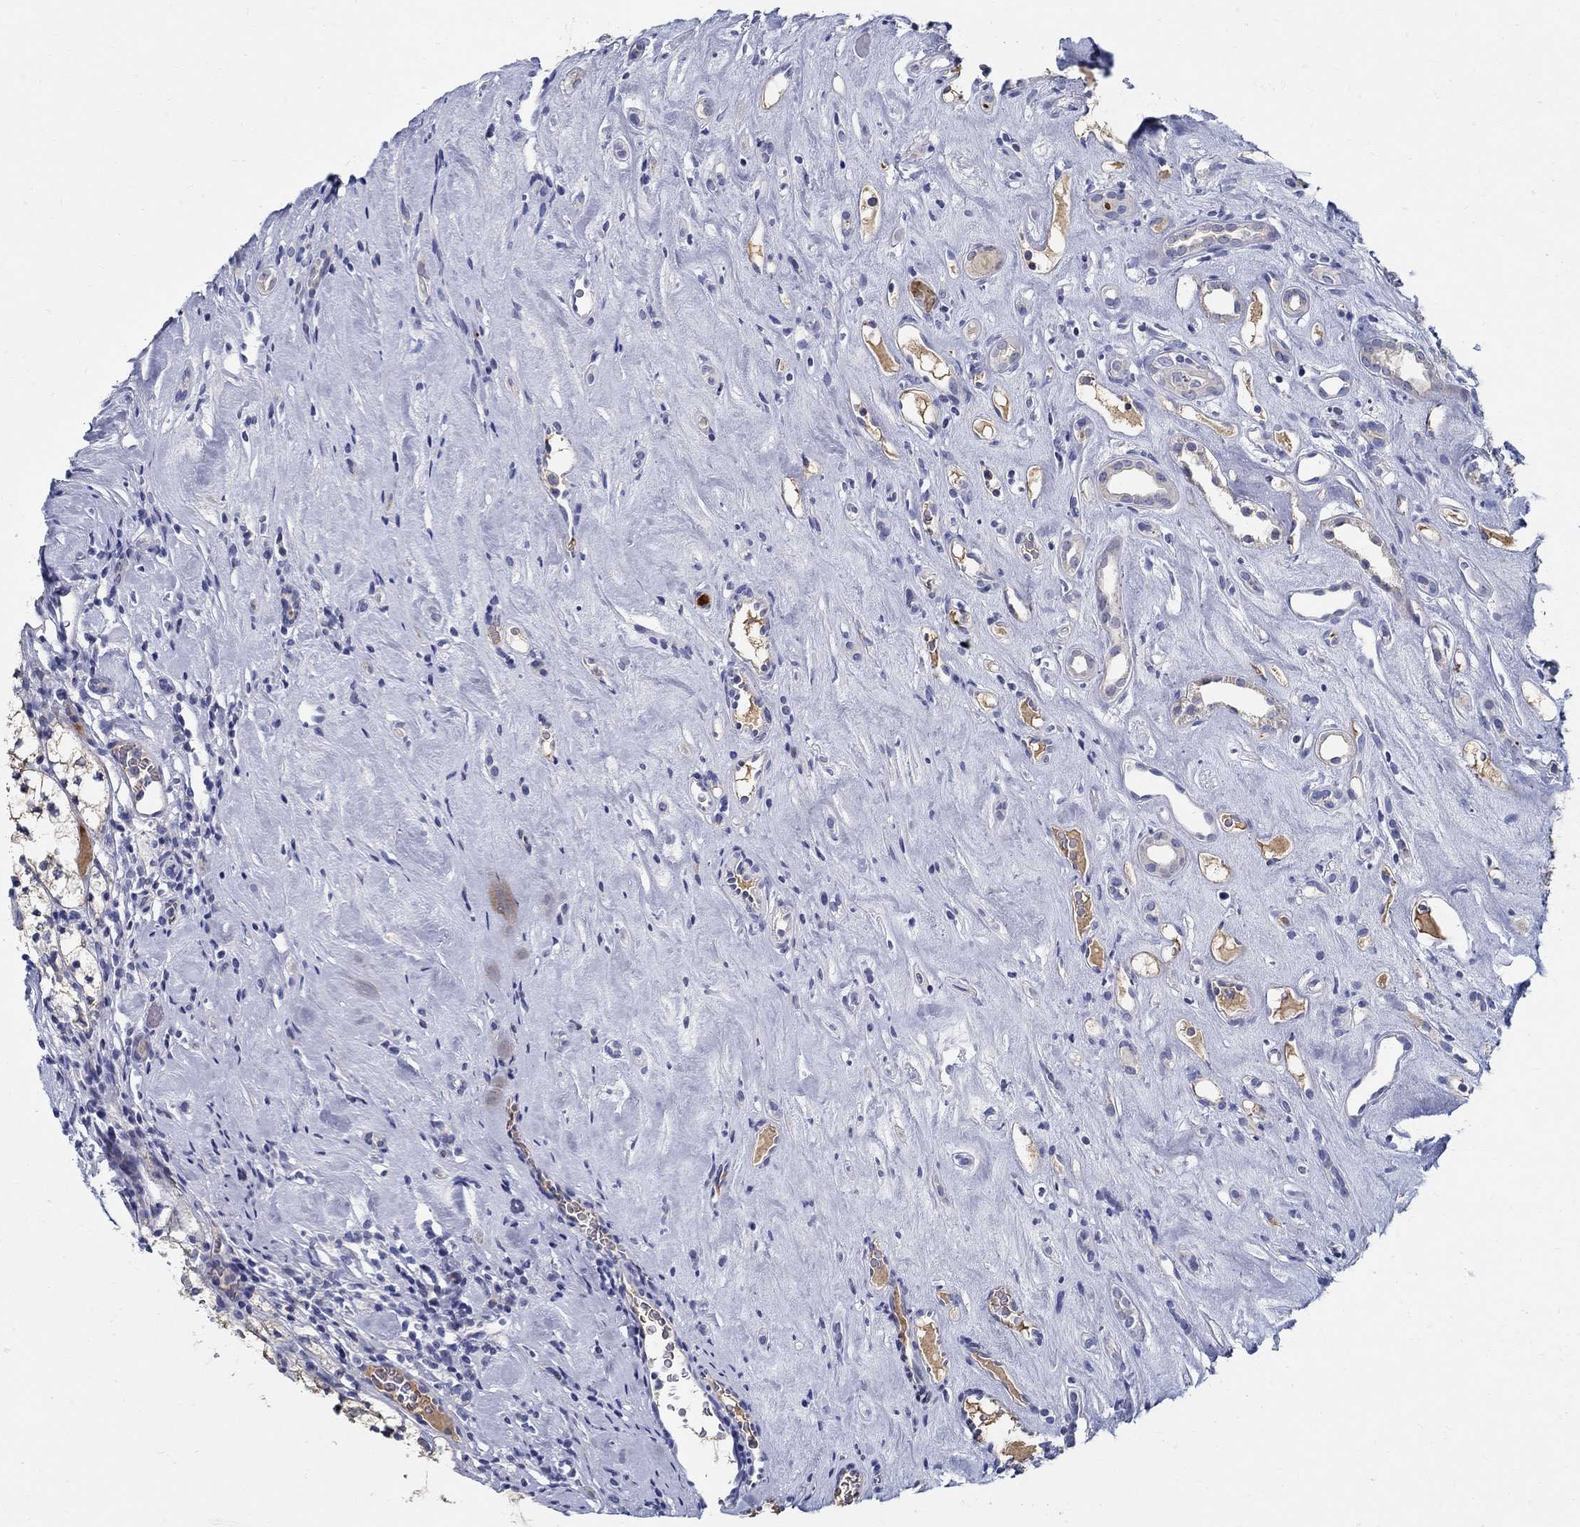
{"staining": {"intensity": "moderate", "quantity": "25%-75%", "location": "cytoplasmic/membranous"}, "tissue": "renal cancer", "cell_type": "Tumor cells", "image_type": "cancer", "snomed": [{"axis": "morphology", "description": "Adenocarcinoma, NOS"}, {"axis": "topography", "description": "Kidney"}], "caption": "A photomicrograph of renal adenocarcinoma stained for a protein shows moderate cytoplasmic/membranous brown staining in tumor cells.", "gene": "CRYGD", "patient": {"sex": "female", "age": 89}}